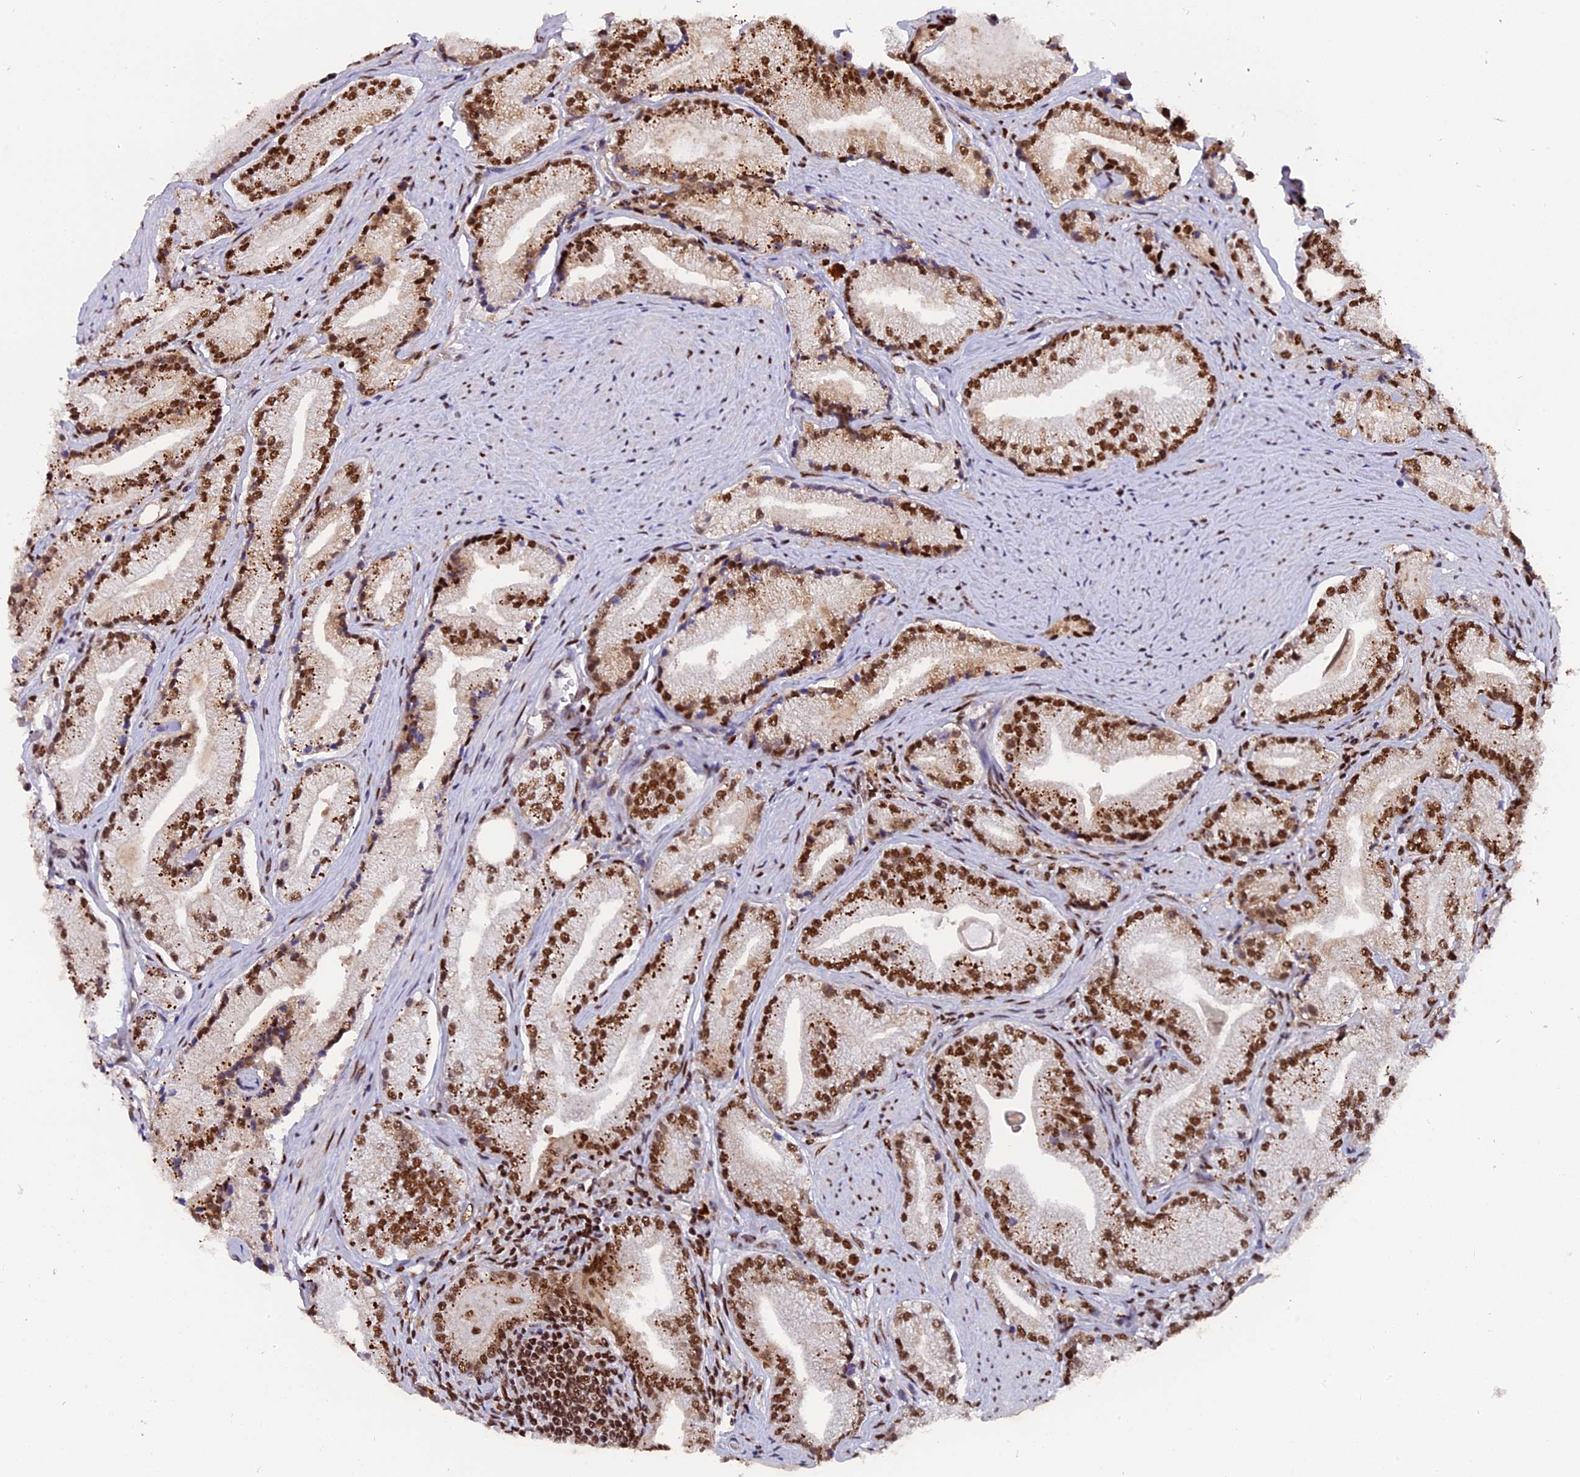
{"staining": {"intensity": "moderate", "quantity": ">75%", "location": "nuclear"}, "tissue": "prostate cancer", "cell_type": "Tumor cells", "image_type": "cancer", "snomed": [{"axis": "morphology", "description": "Adenocarcinoma, High grade"}, {"axis": "topography", "description": "Prostate"}], "caption": "This image displays immunohistochemistry (IHC) staining of human high-grade adenocarcinoma (prostate), with medium moderate nuclear expression in about >75% of tumor cells.", "gene": "RAMAC", "patient": {"sex": "male", "age": 67}}